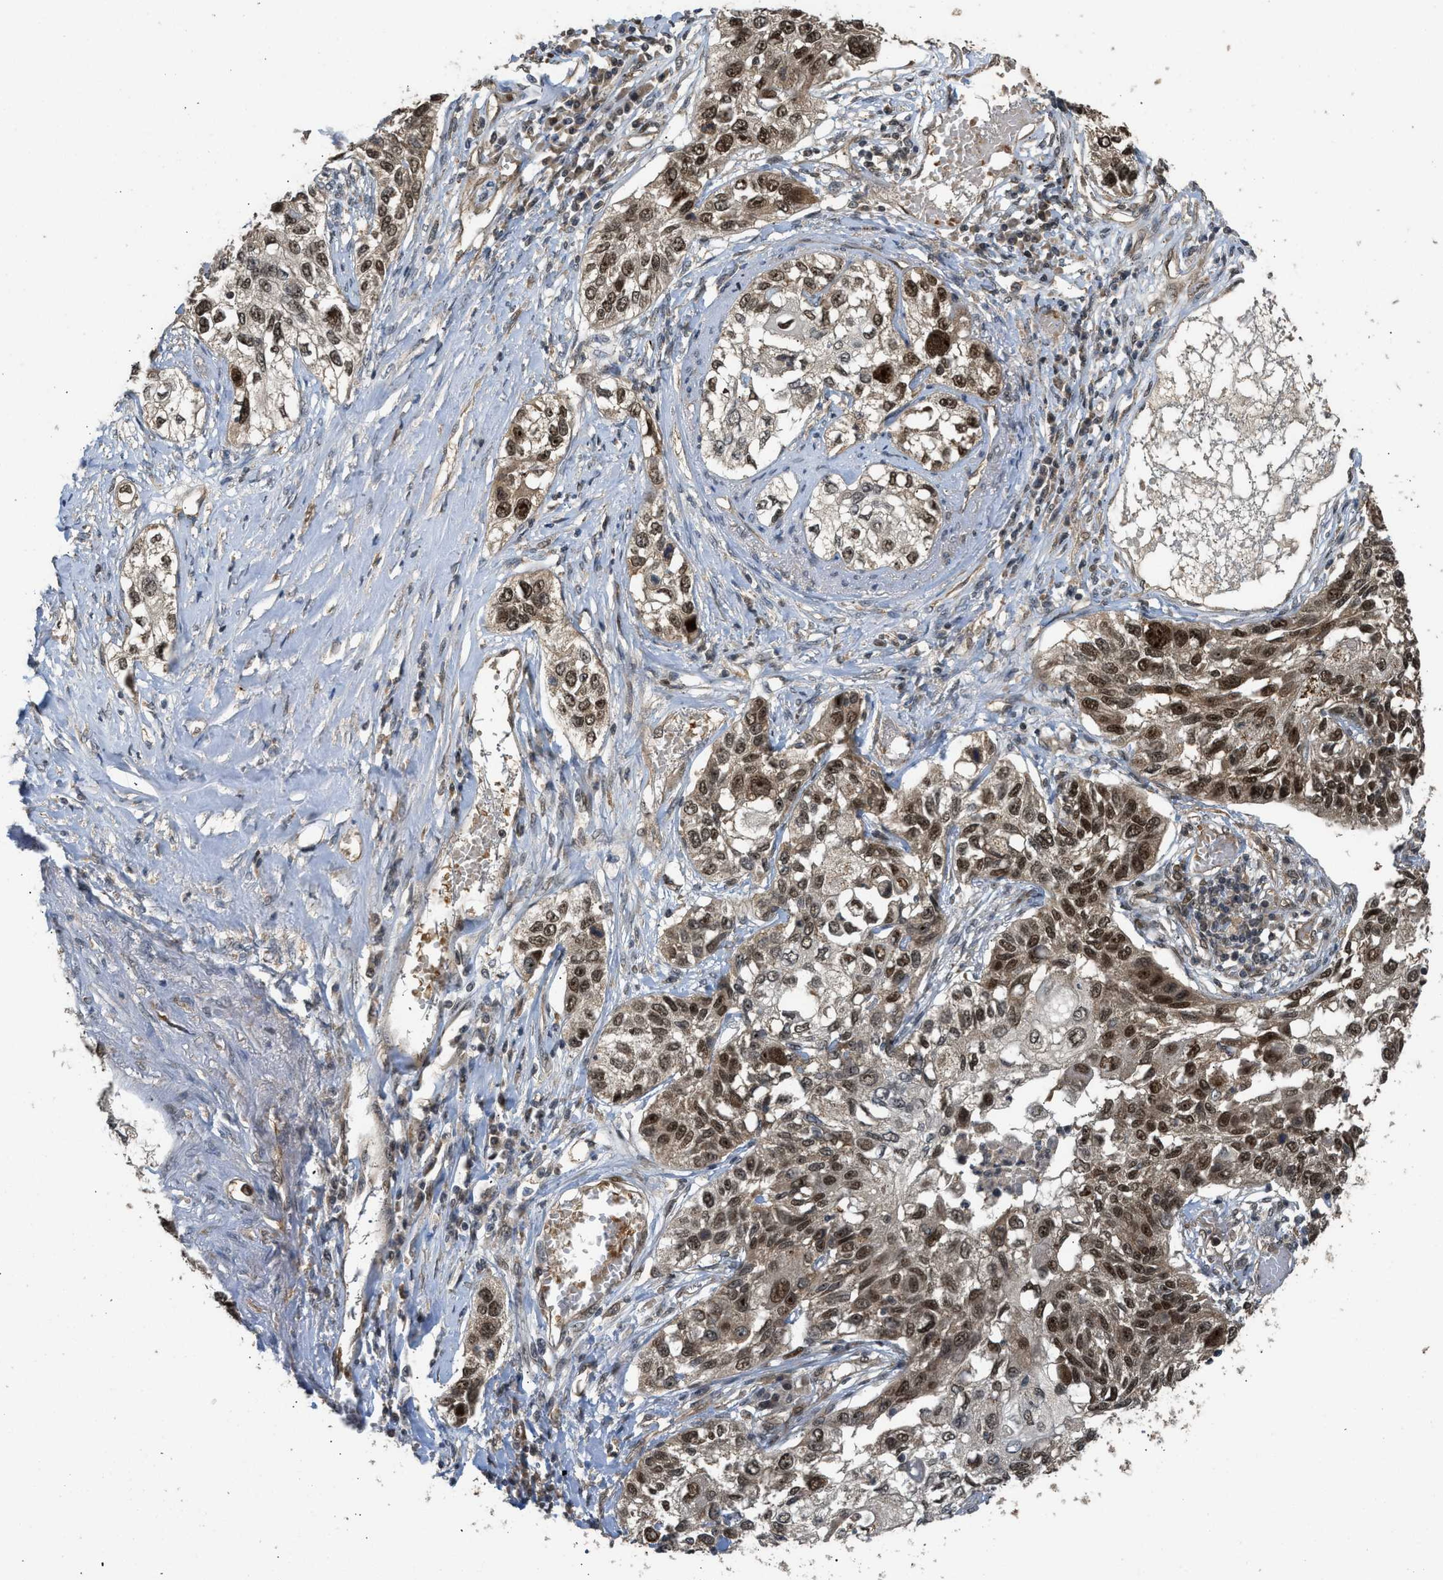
{"staining": {"intensity": "strong", "quantity": ">75%", "location": "nuclear"}, "tissue": "lung cancer", "cell_type": "Tumor cells", "image_type": "cancer", "snomed": [{"axis": "morphology", "description": "Squamous cell carcinoma, NOS"}, {"axis": "topography", "description": "Lung"}], "caption": "Immunohistochemistry (IHC) staining of squamous cell carcinoma (lung), which exhibits high levels of strong nuclear staining in about >75% of tumor cells indicating strong nuclear protein positivity. The staining was performed using DAB (brown) for protein detection and nuclei were counterstained in hematoxylin (blue).", "gene": "GET1", "patient": {"sex": "male", "age": 71}}